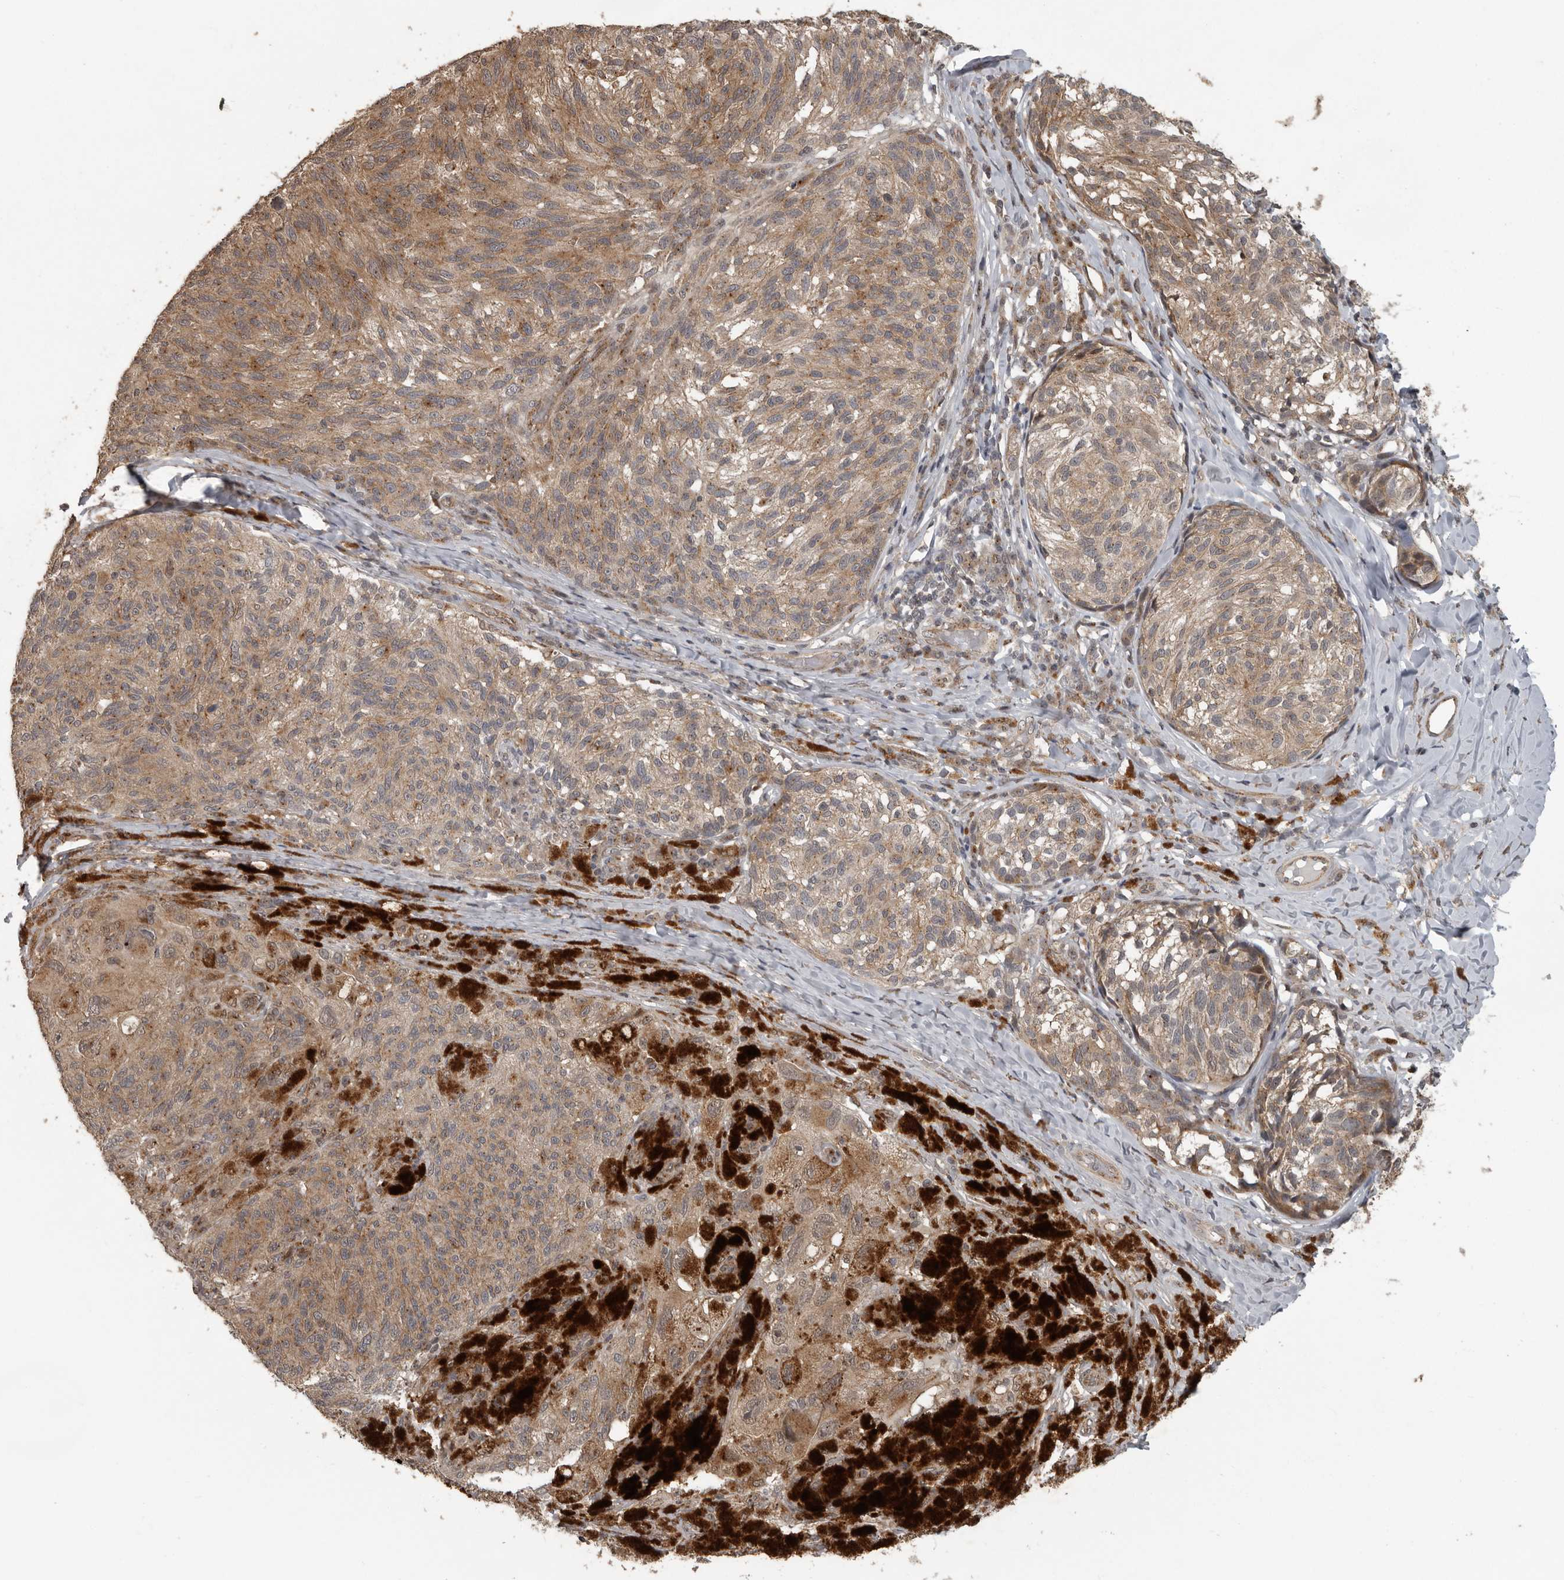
{"staining": {"intensity": "moderate", "quantity": ">75%", "location": "cytoplasmic/membranous"}, "tissue": "melanoma", "cell_type": "Tumor cells", "image_type": "cancer", "snomed": [{"axis": "morphology", "description": "Malignant melanoma, NOS"}, {"axis": "topography", "description": "Skin"}], "caption": "A brown stain shows moderate cytoplasmic/membranous expression of a protein in malignant melanoma tumor cells.", "gene": "CEP350", "patient": {"sex": "female", "age": 73}}